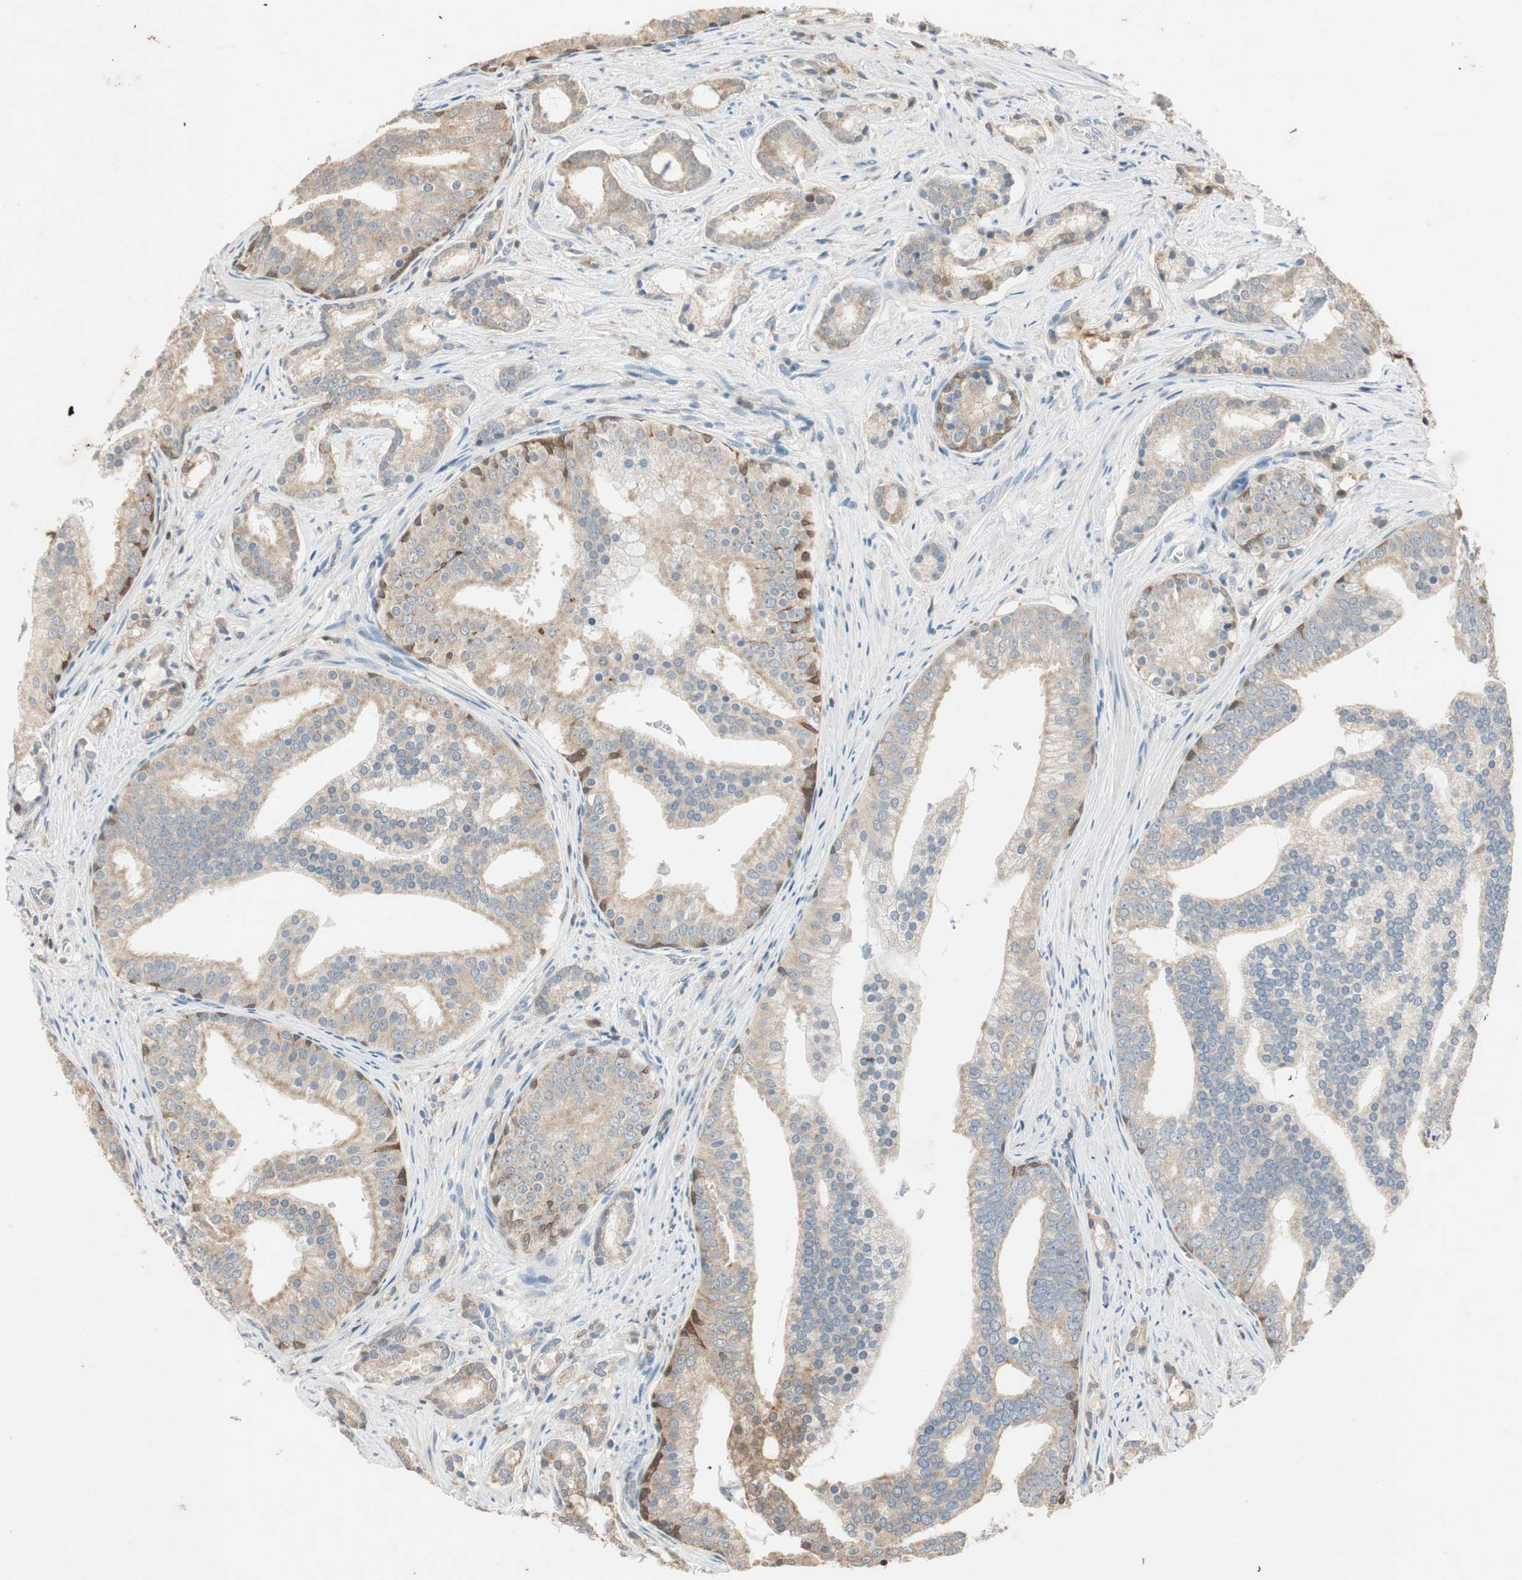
{"staining": {"intensity": "weak", "quantity": ">75%", "location": "cytoplasmic/membranous"}, "tissue": "prostate cancer", "cell_type": "Tumor cells", "image_type": "cancer", "snomed": [{"axis": "morphology", "description": "Adenocarcinoma, Low grade"}, {"axis": "topography", "description": "Prostate"}], "caption": "Immunohistochemical staining of human prostate low-grade adenocarcinoma reveals weak cytoplasmic/membranous protein staining in about >75% of tumor cells.", "gene": "SERPINB5", "patient": {"sex": "male", "age": 58}}